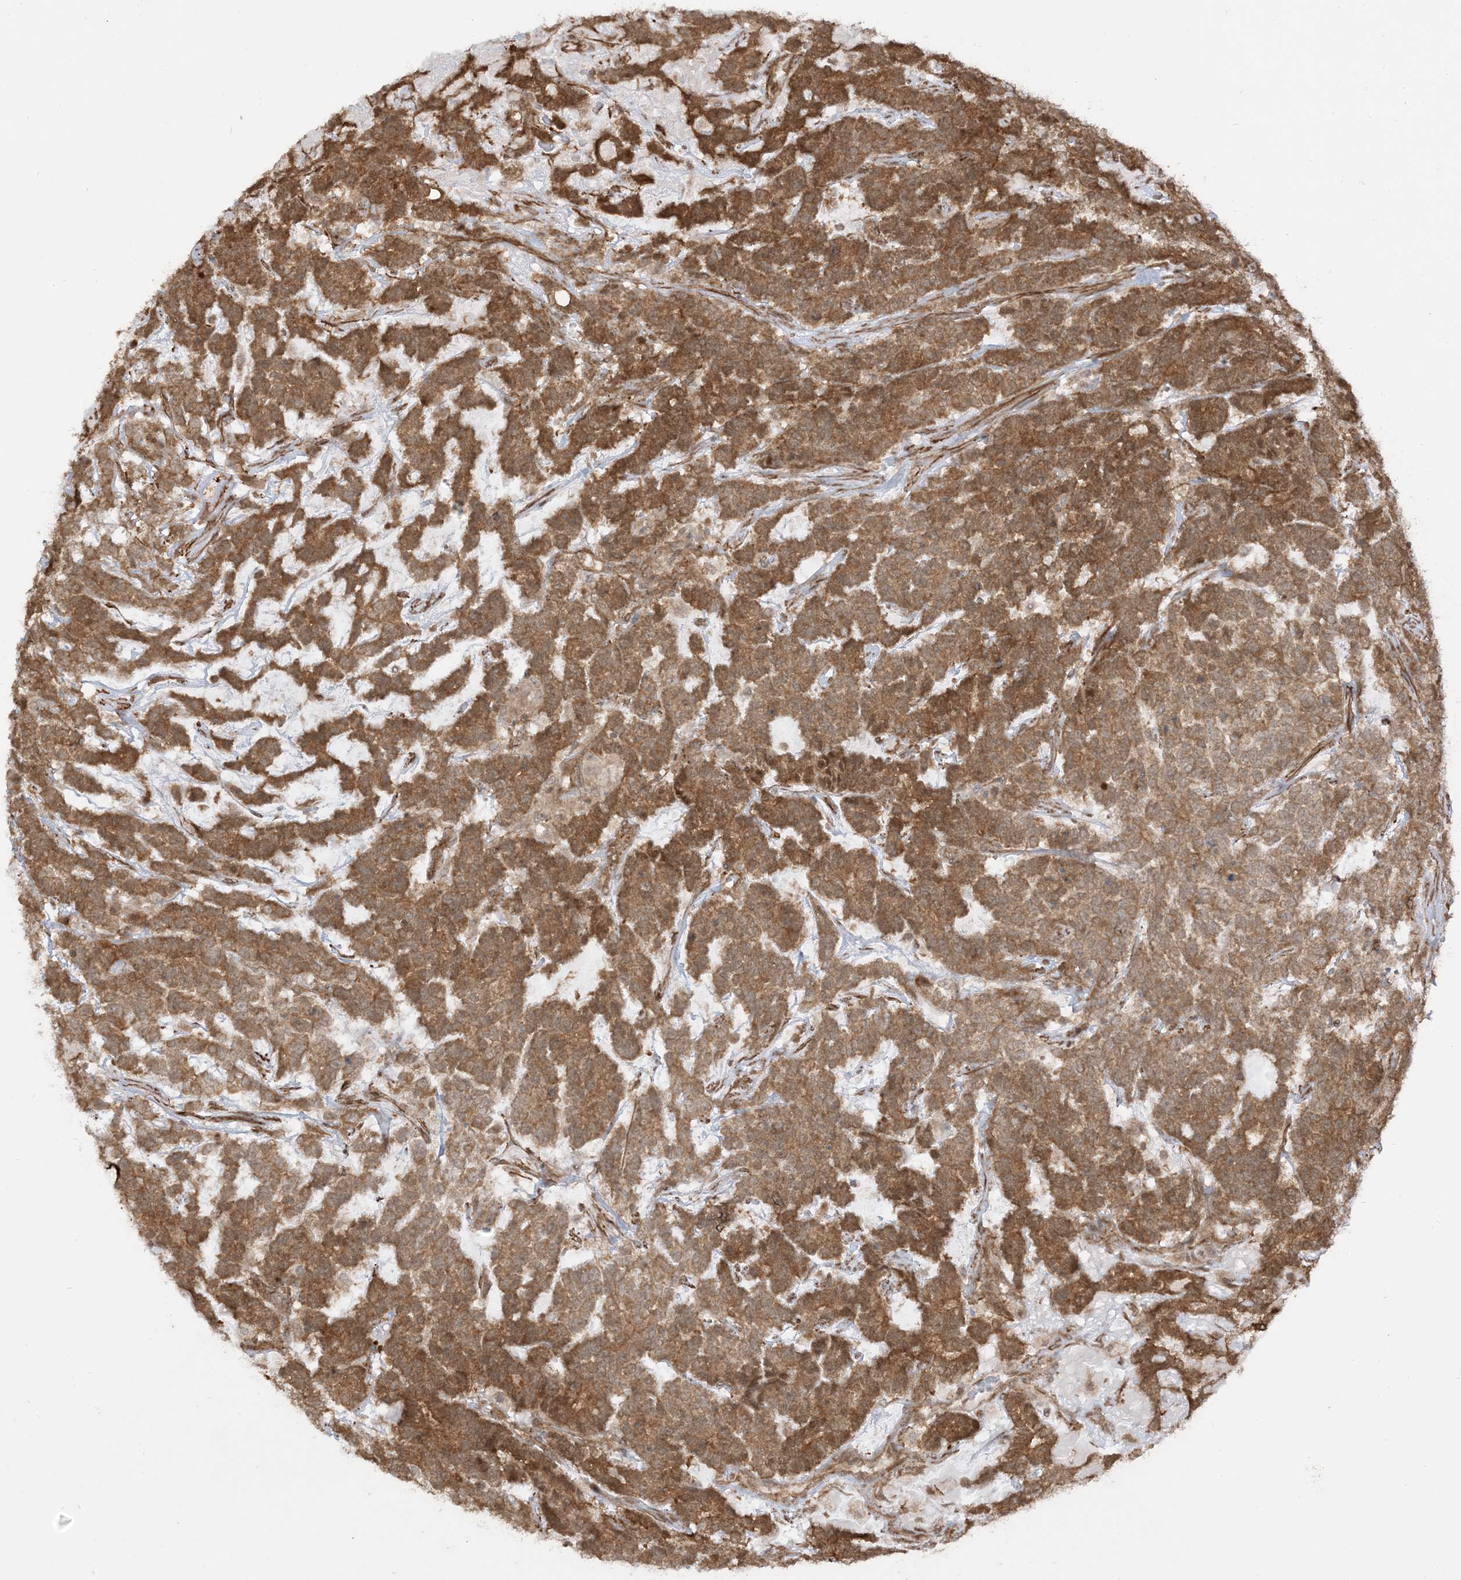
{"staining": {"intensity": "strong", "quantity": ">75%", "location": "cytoplasmic/membranous"}, "tissue": "testis cancer", "cell_type": "Tumor cells", "image_type": "cancer", "snomed": [{"axis": "morphology", "description": "Carcinoma, Embryonal, NOS"}, {"axis": "topography", "description": "Testis"}], "caption": "Immunohistochemistry (DAB) staining of human testis cancer (embryonal carcinoma) exhibits strong cytoplasmic/membranous protein positivity in approximately >75% of tumor cells.", "gene": "TBCC", "patient": {"sex": "male", "age": 26}}